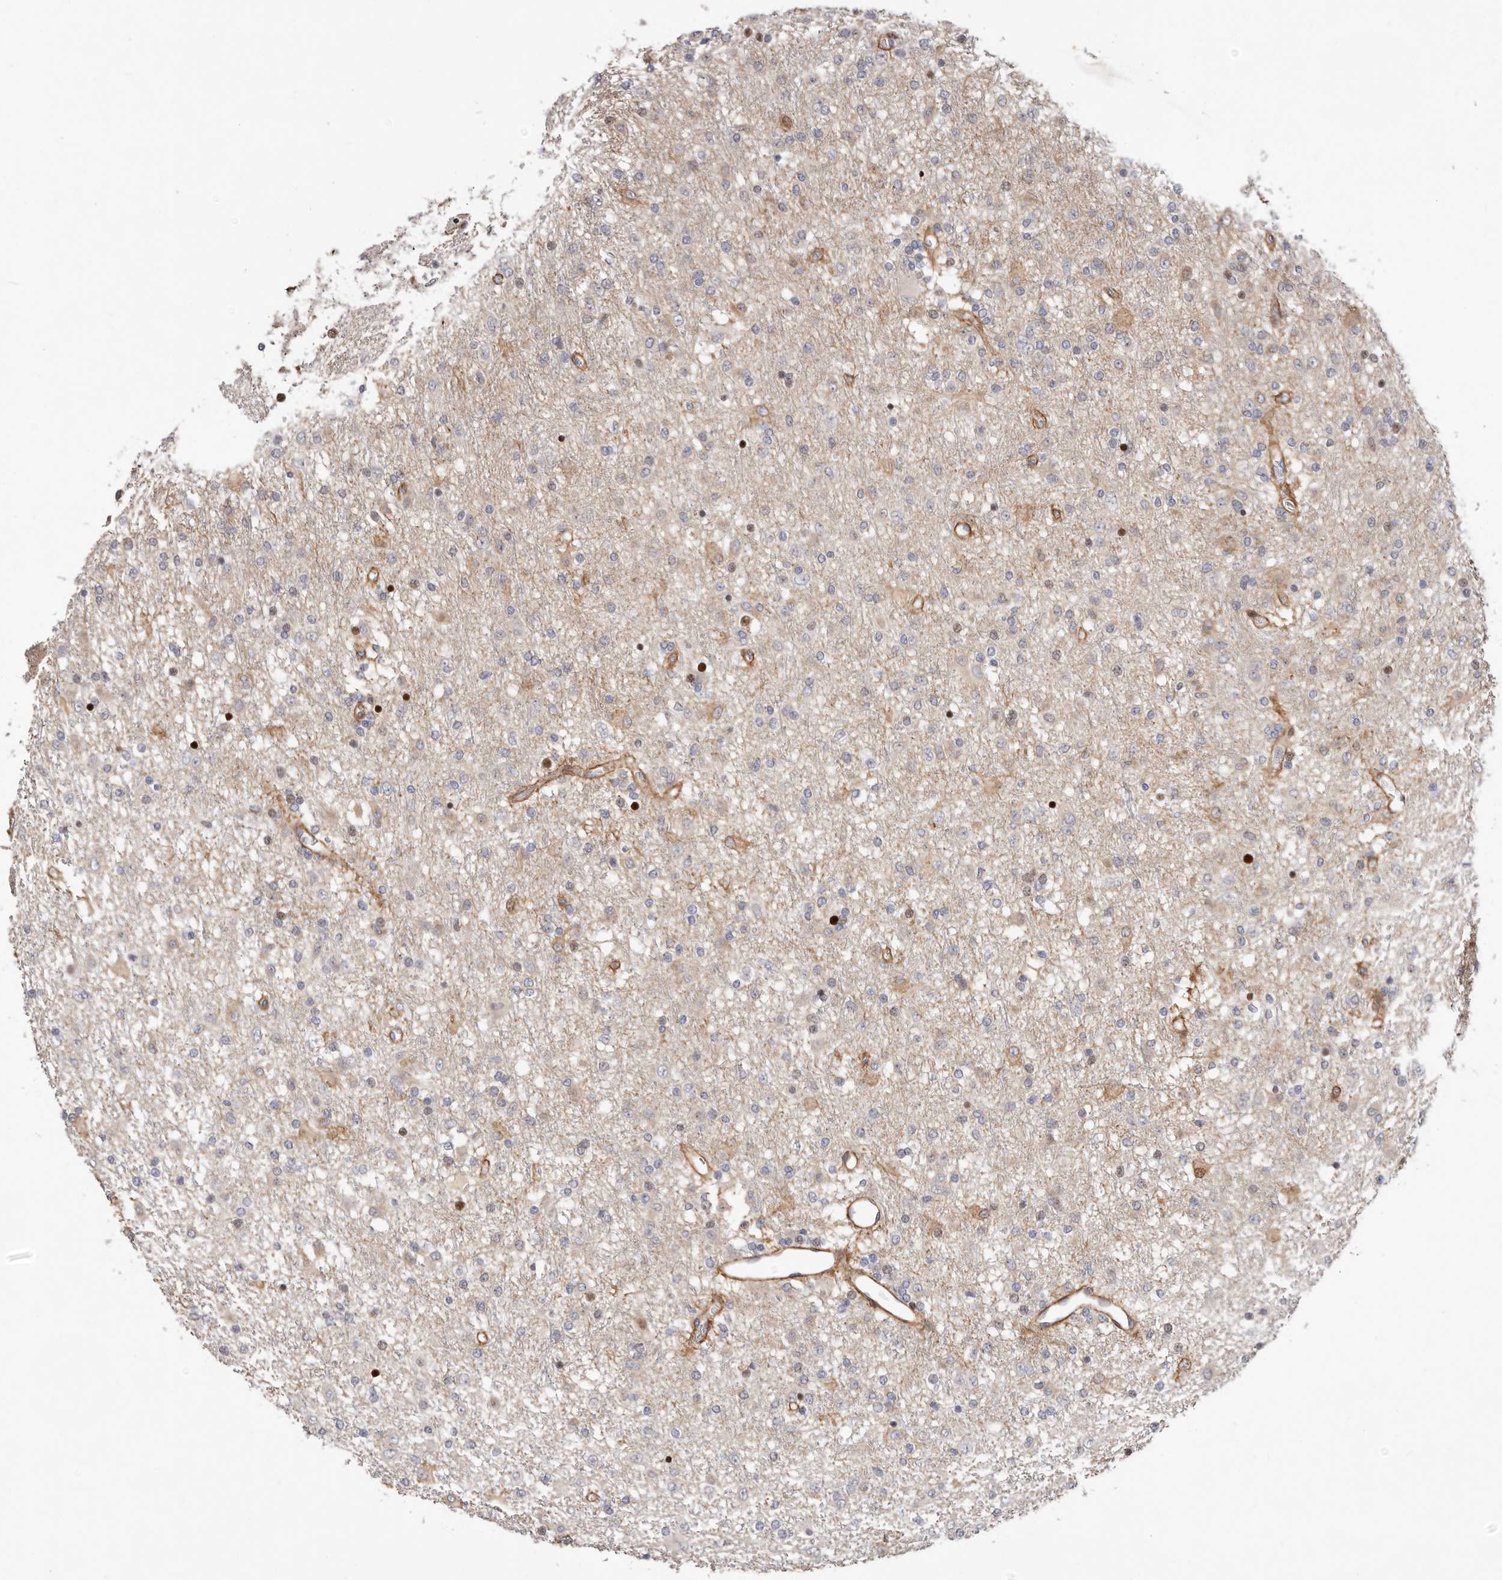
{"staining": {"intensity": "negative", "quantity": "none", "location": "none"}, "tissue": "glioma", "cell_type": "Tumor cells", "image_type": "cancer", "snomed": [{"axis": "morphology", "description": "Glioma, malignant, Low grade"}, {"axis": "topography", "description": "Brain"}], "caption": "Tumor cells show no significant protein expression in glioma.", "gene": "EPHX3", "patient": {"sex": "male", "age": 65}}